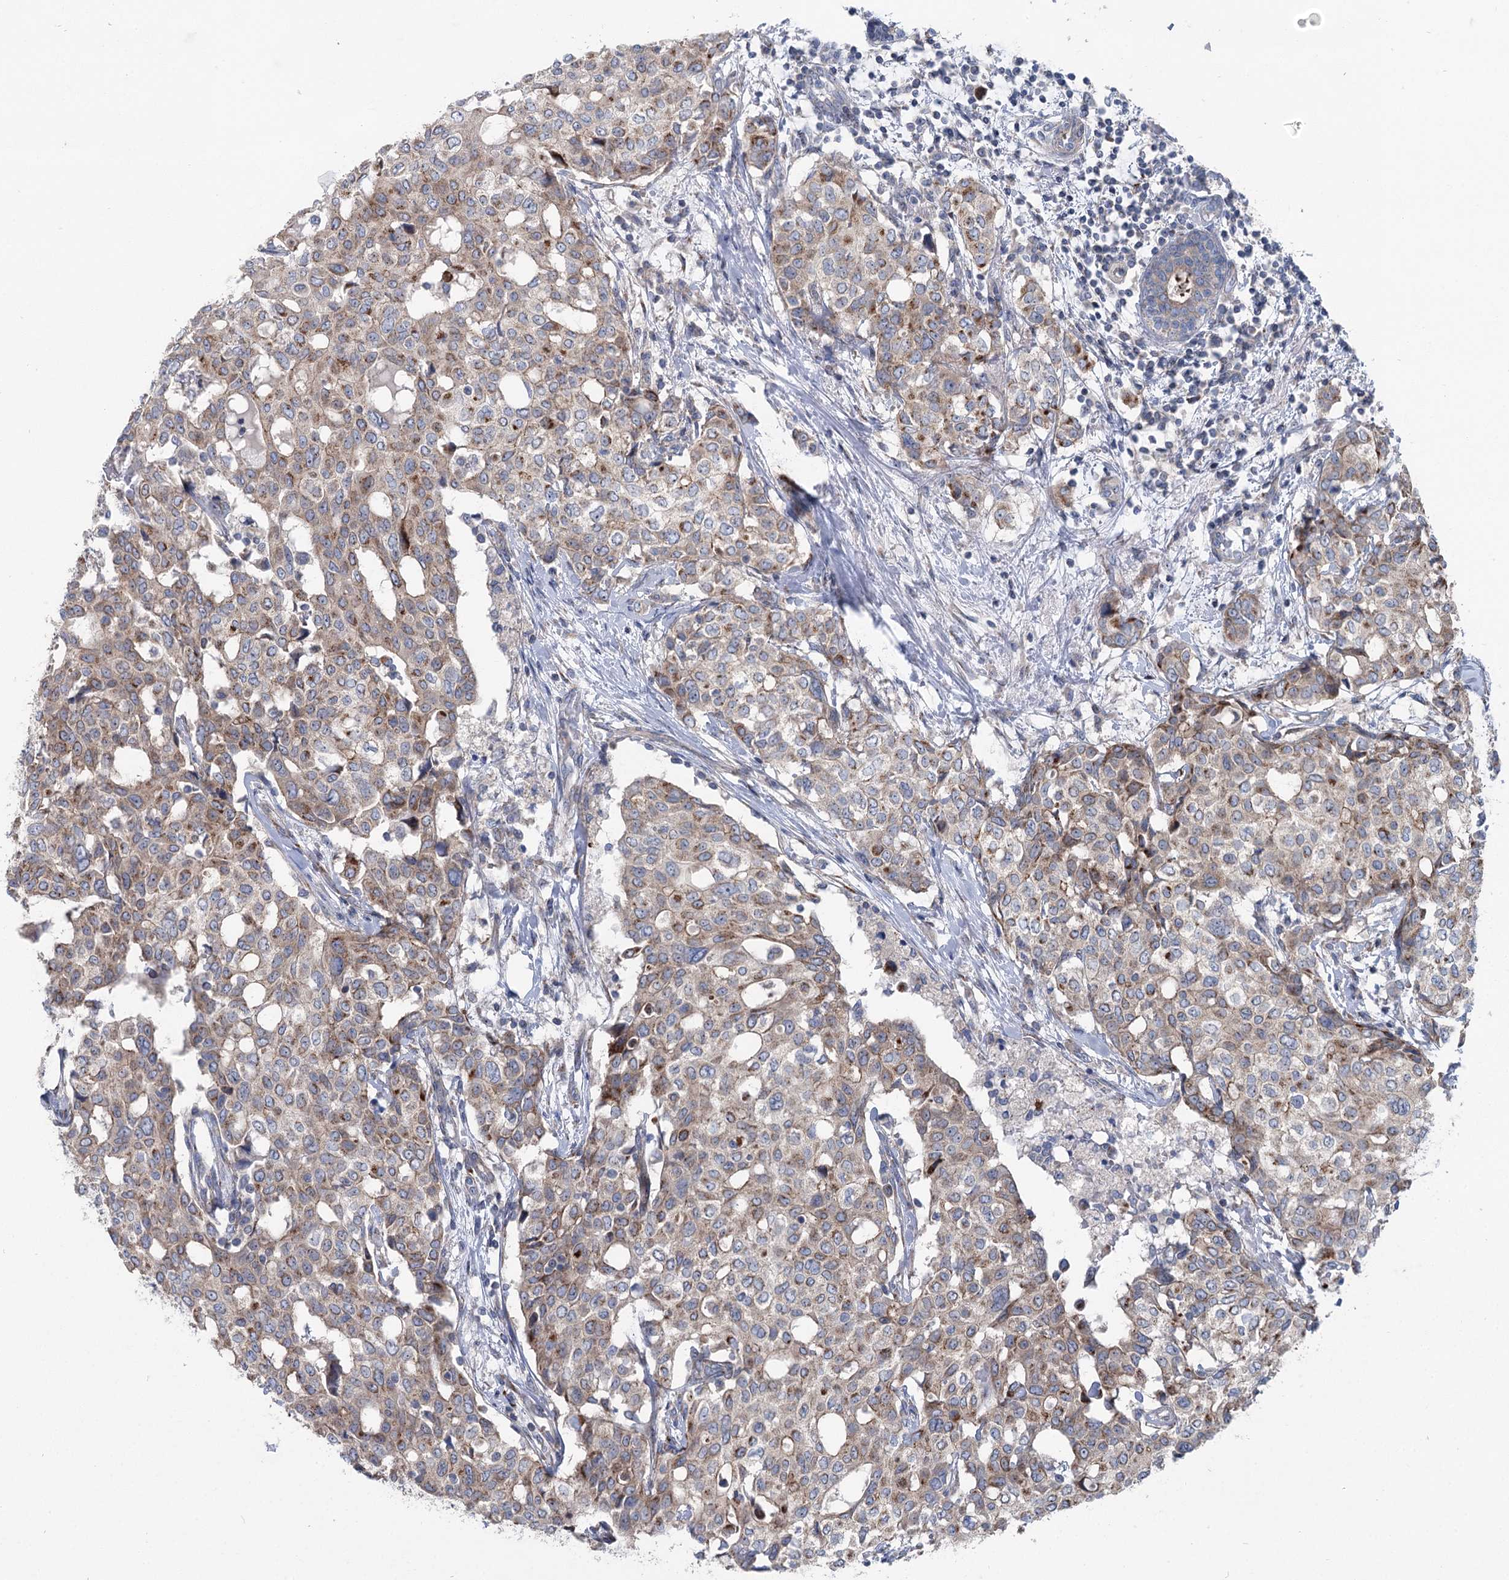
{"staining": {"intensity": "weak", "quantity": ">75%", "location": "cytoplasmic/membranous"}, "tissue": "breast cancer", "cell_type": "Tumor cells", "image_type": "cancer", "snomed": [{"axis": "morphology", "description": "Lobular carcinoma"}, {"axis": "topography", "description": "Breast"}], "caption": "Brown immunohistochemical staining in human breast cancer (lobular carcinoma) shows weak cytoplasmic/membranous staining in about >75% of tumor cells.", "gene": "MARK2", "patient": {"sex": "female", "age": 51}}